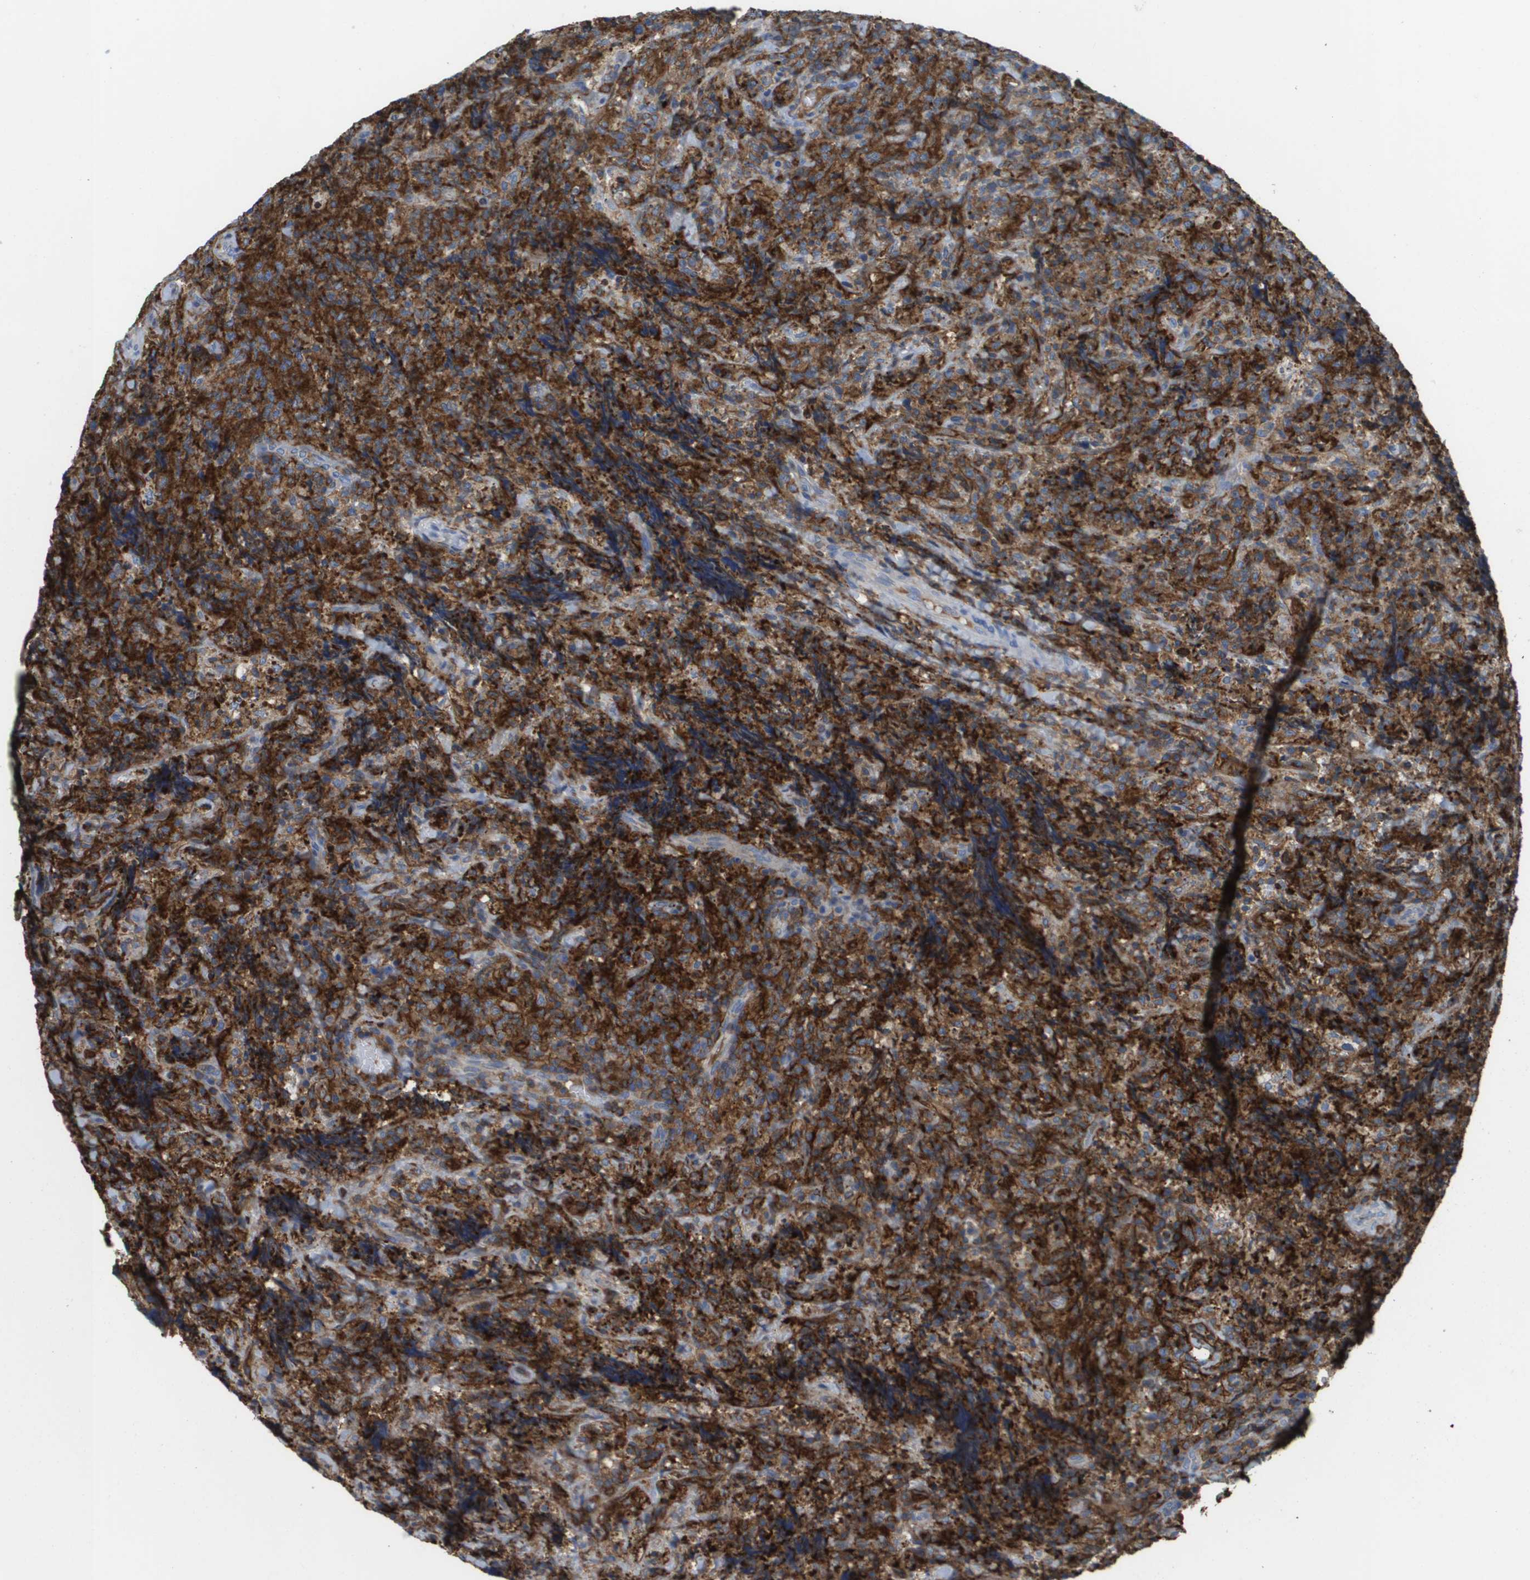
{"staining": {"intensity": "strong", "quantity": ">75%", "location": "cytoplasmic/membranous"}, "tissue": "lymphoma", "cell_type": "Tumor cells", "image_type": "cancer", "snomed": [{"axis": "morphology", "description": "Malignant lymphoma, non-Hodgkin's type, High grade"}, {"axis": "topography", "description": "Tonsil"}], "caption": "The histopathology image reveals immunohistochemical staining of lymphoma. There is strong cytoplasmic/membranous positivity is present in about >75% of tumor cells.", "gene": "PASK", "patient": {"sex": "female", "age": 36}}